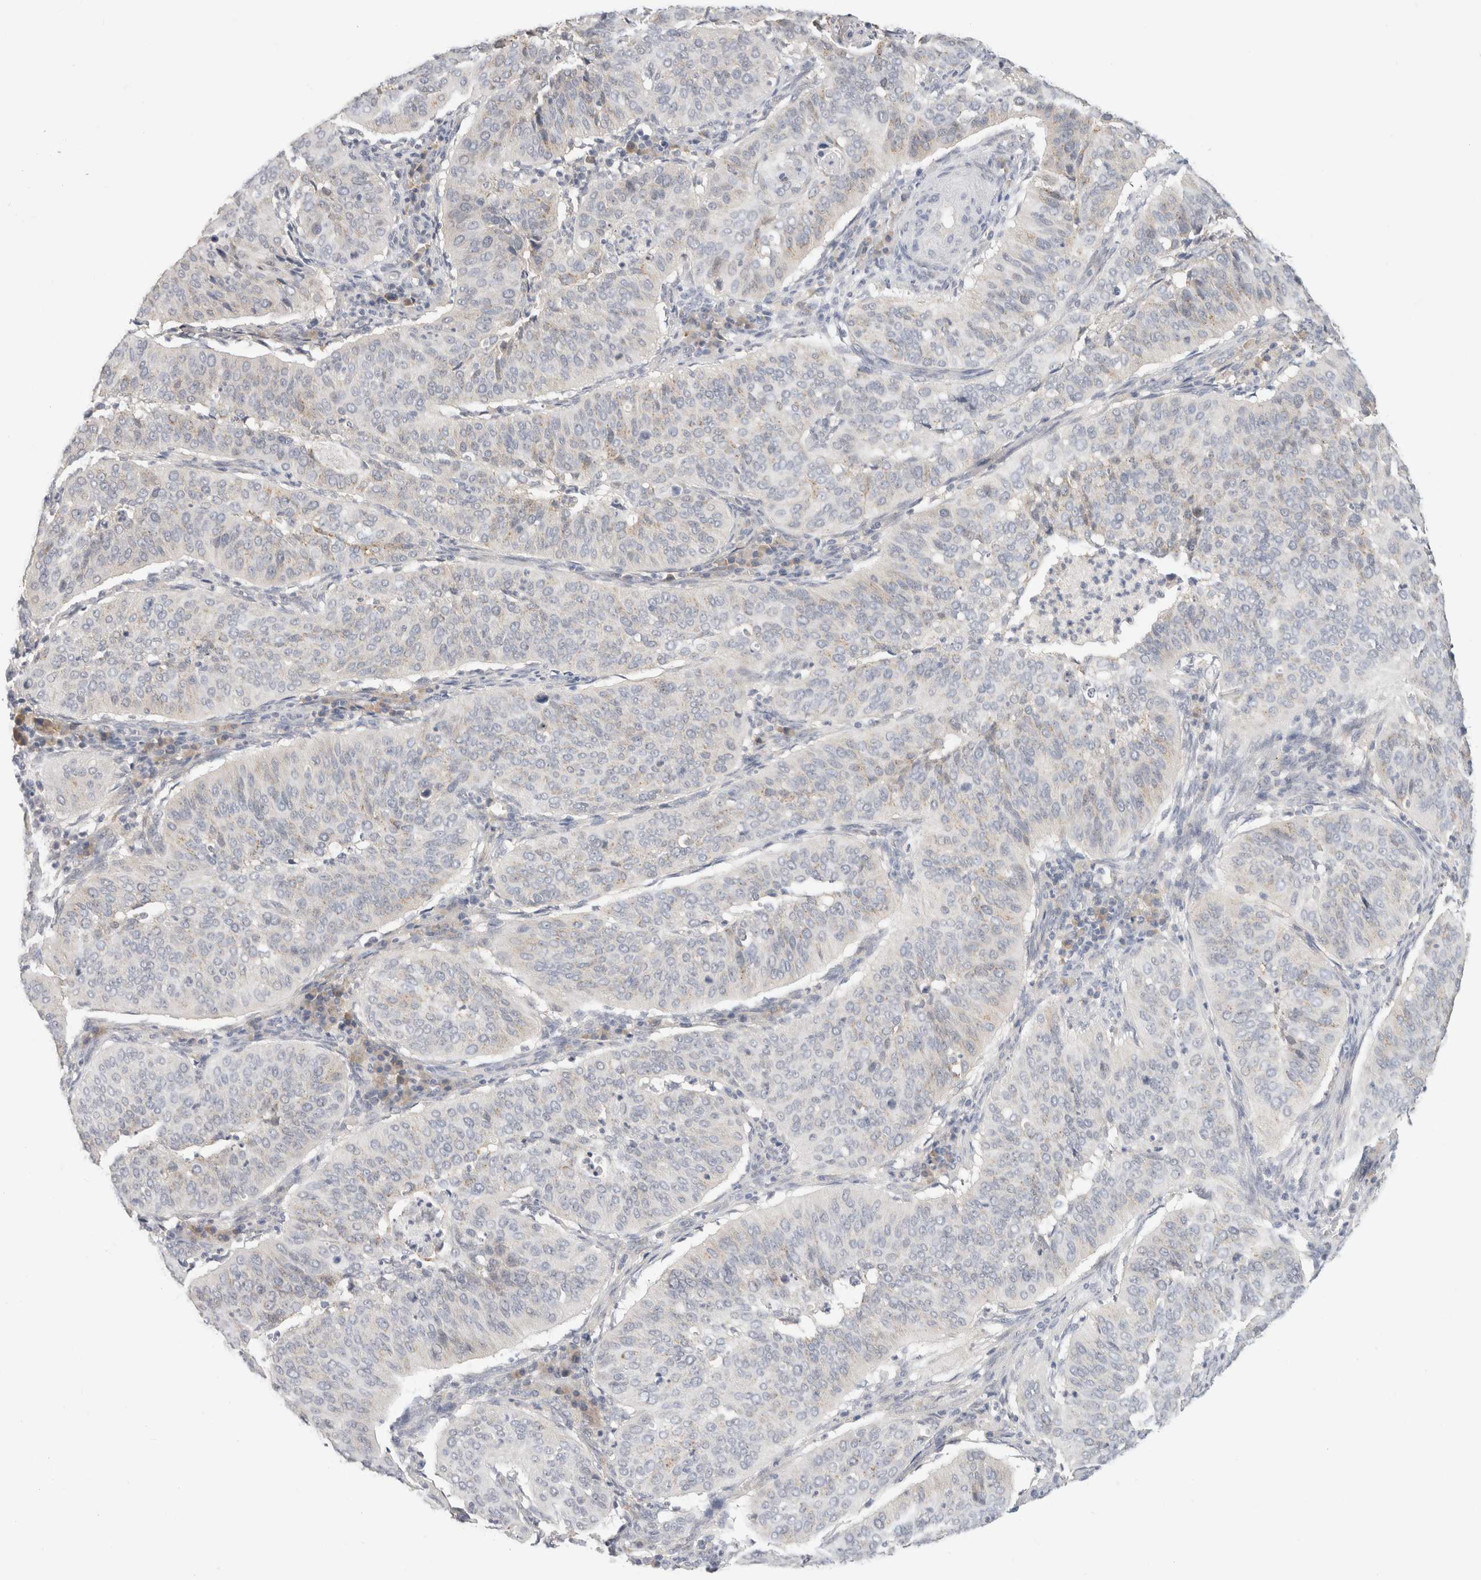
{"staining": {"intensity": "negative", "quantity": "none", "location": "none"}, "tissue": "cervical cancer", "cell_type": "Tumor cells", "image_type": "cancer", "snomed": [{"axis": "morphology", "description": "Normal tissue, NOS"}, {"axis": "morphology", "description": "Squamous cell carcinoma, NOS"}, {"axis": "topography", "description": "Cervix"}], "caption": "High power microscopy micrograph of an IHC histopathology image of cervical squamous cell carcinoma, revealing no significant staining in tumor cells. The staining was performed using DAB (3,3'-diaminobenzidine) to visualize the protein expression in brown, while the nuclei were stained in blue with hematoxylin (Magnification: 20x).", "gene": "CHRM4", "patient": {"sex": "female", "age": 39}}